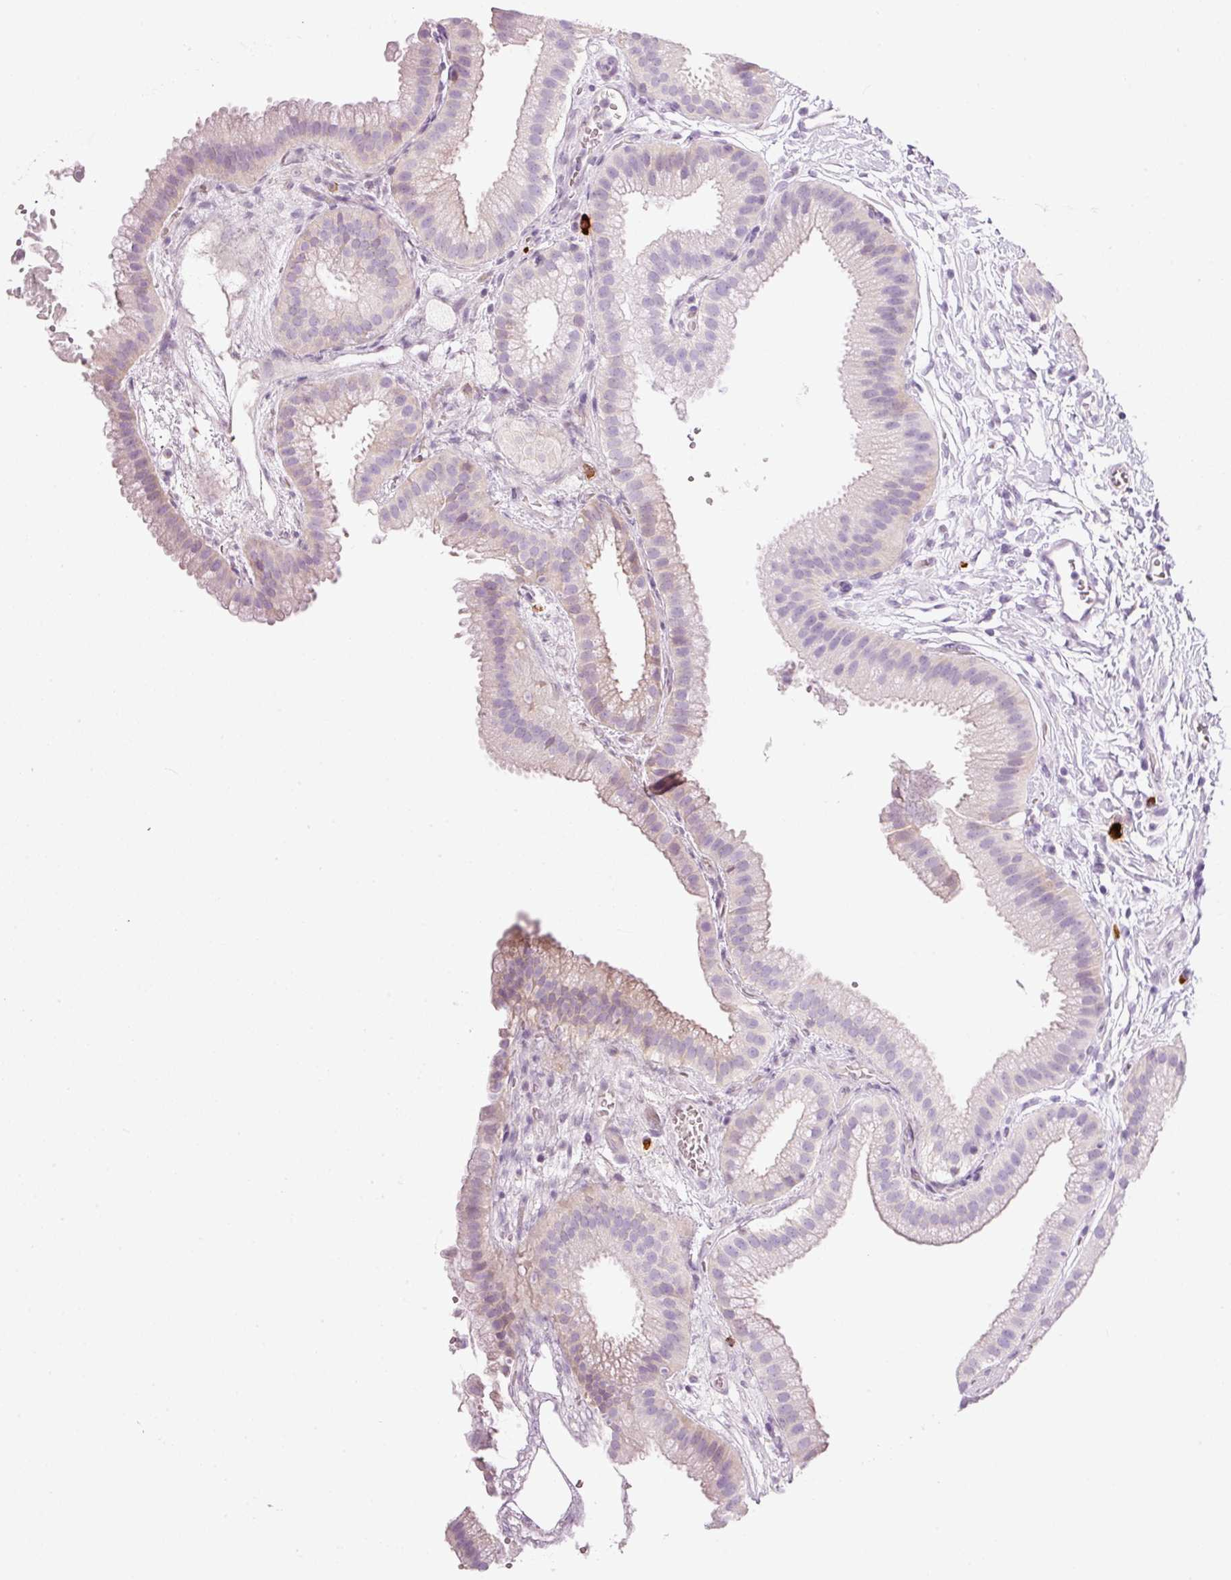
{"staining": {"intensity": "negative", "quantity": "none", "location": "none"}, "tissue": "gallbladder", "cell_type": "Glandular cells", "image_type": "normal", "snomed": [{"axis": "morphology", "description": "Normal tissue, NOS"}, {"axis": "topography", "description": "Gallbladder"}], "caption": "Immunohistochemistry (IHC) histopathology image of normal gallbladder stained for a protein (brown), which reveals no expression in glandular cells.", "gene": "CMA1", "patient": {"sex": "female", "age": 63}}